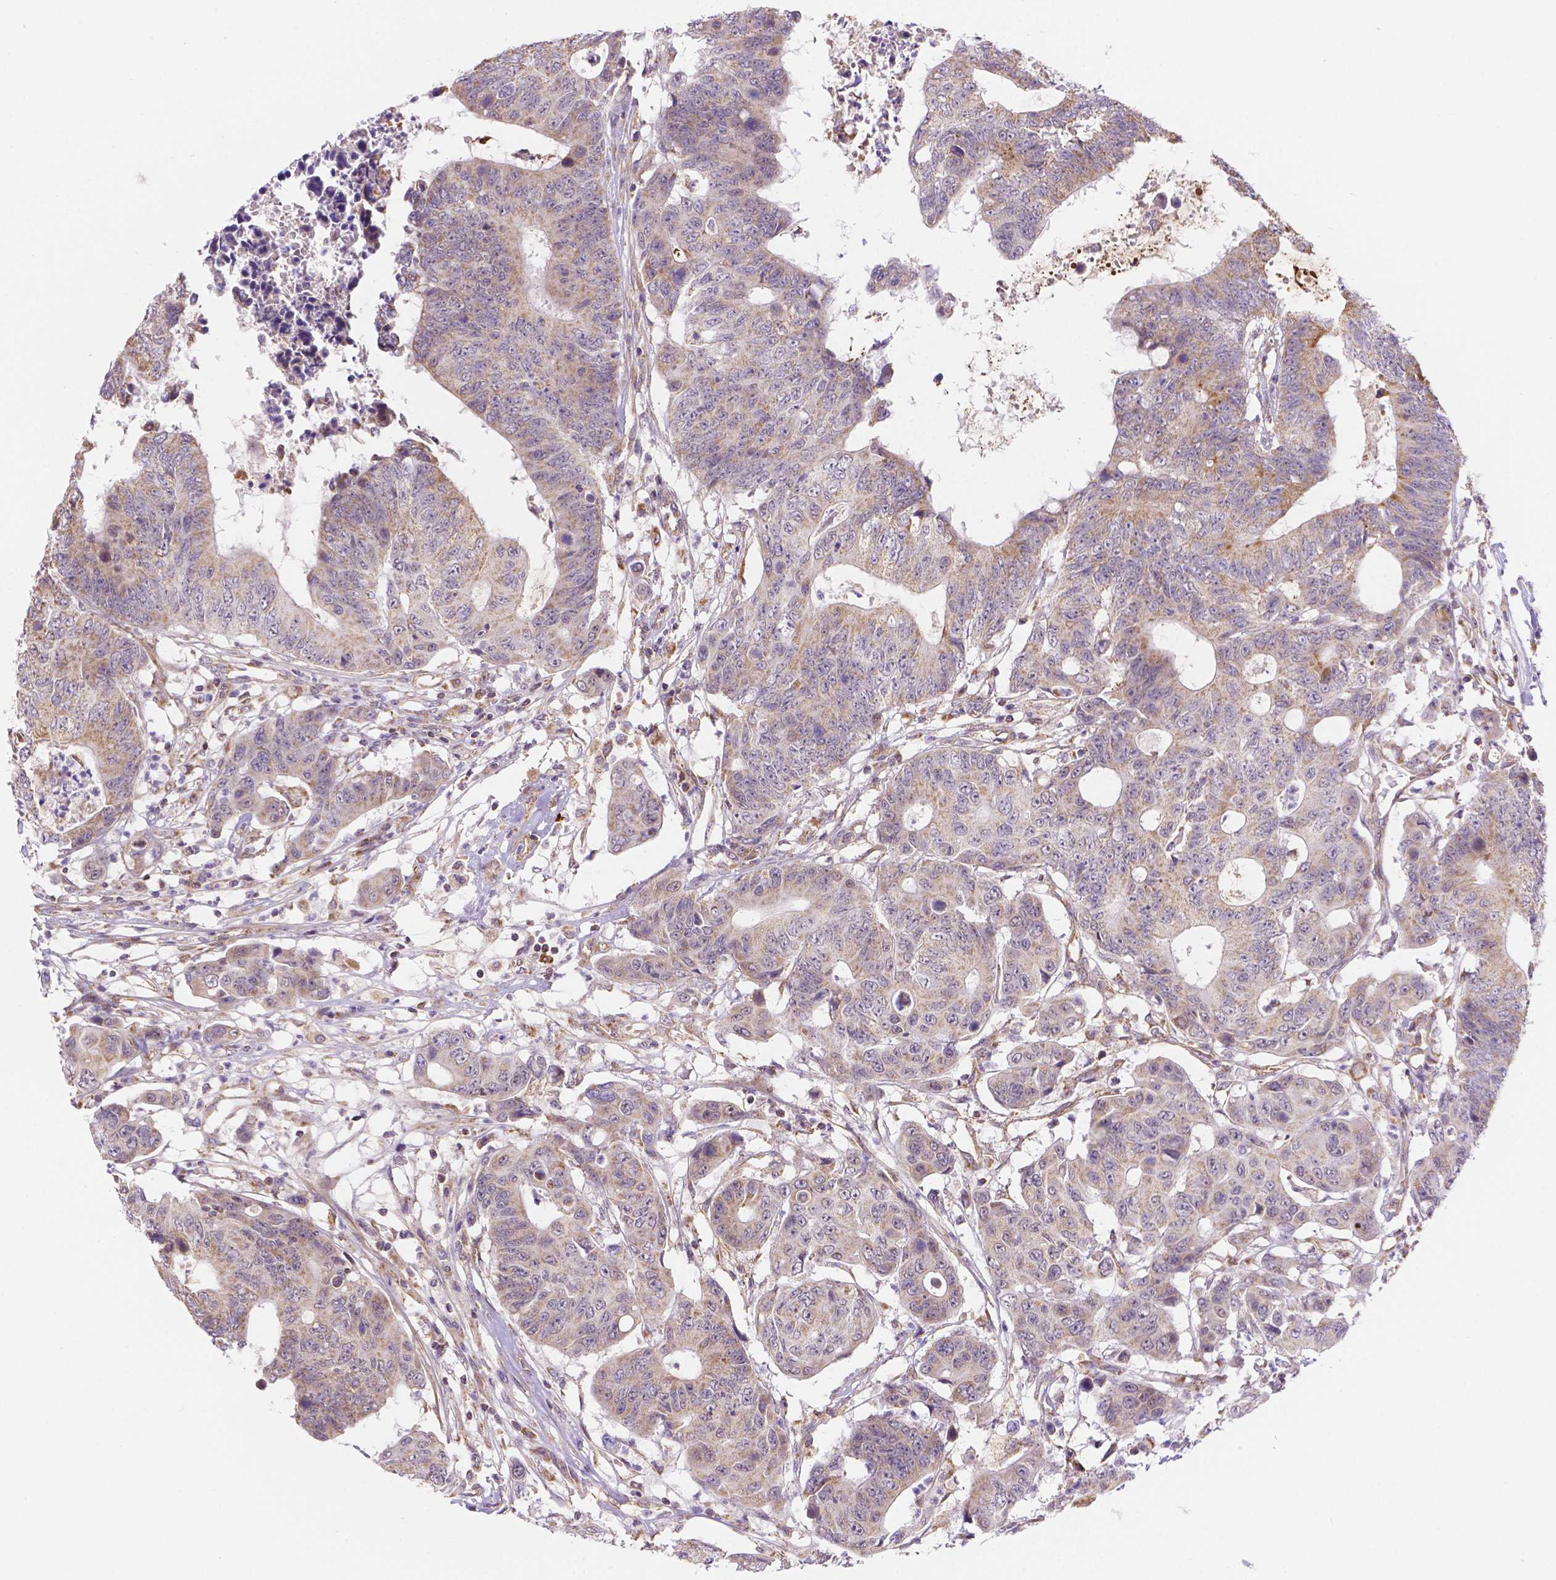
{"staining": {"intensity": "weak", "quantity": ">75%", "location": "cytoplasmic/membranous"}, "tissue": "colorectal cancer", "cell_type": "Tumor cells", "image_type": "cancer", "snomed": [{"axis": "morphology", "description": "Adenocarcinoma, NOS"}, {"axis": "topography", "description": "Colon"}], "caption": "Immunohistochemical staining of human colorectal cancer displays low levels of weak cytoplasmic/membranous protein expression in about >75% of tumor cells.", "gene": "CYYR1", "patient": {"sex": "female", "age": 48}}